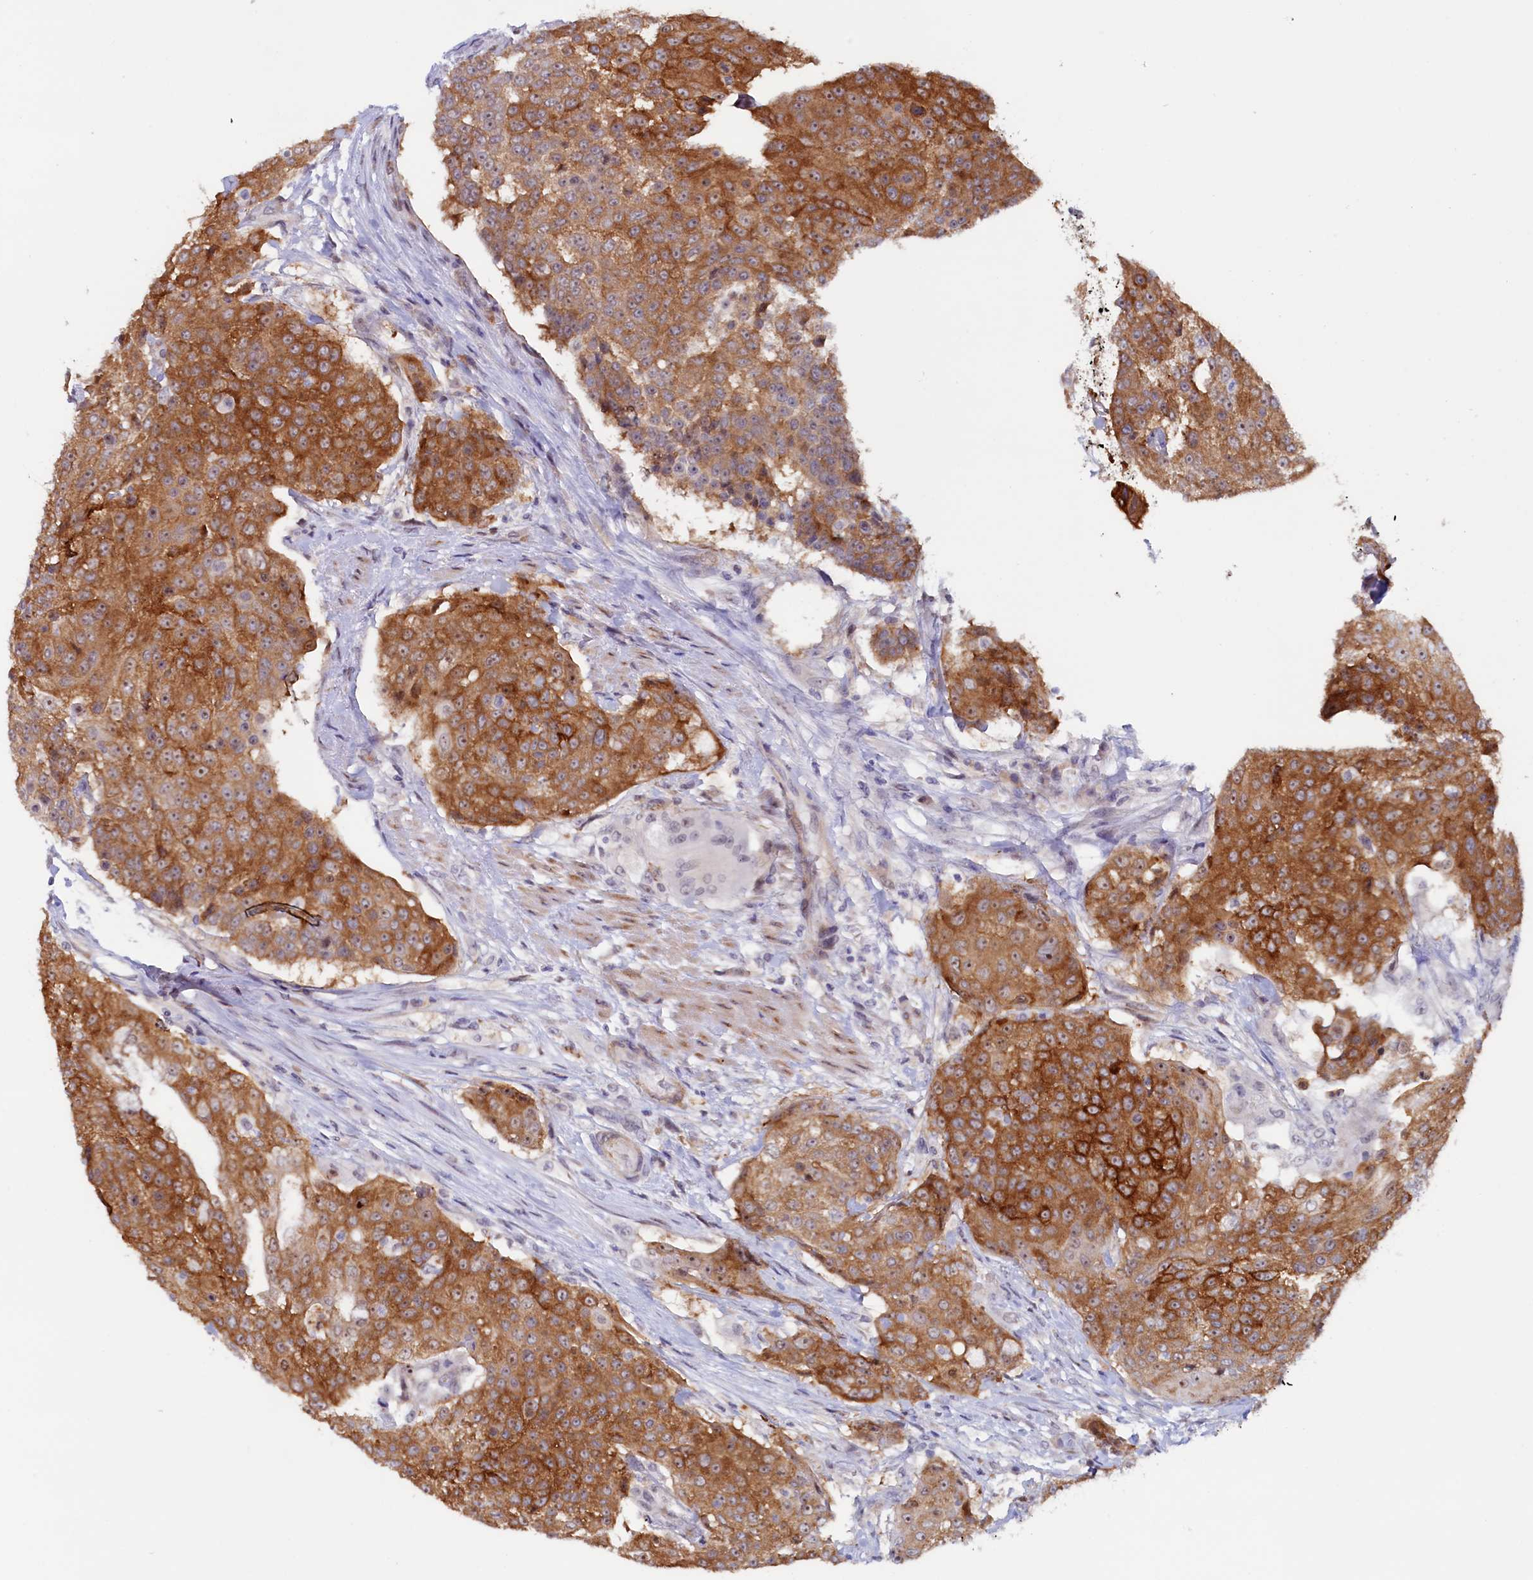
{"staining": {"intensity": "strong", "quantity": ">75%", "location": "cytoplasmic/membranous,nuclear"}, "tissue": "urothelial cancer", "cell_type": "Tumor cells", "image_type": "cancer", "snomed": [{"axis": "morphology", "description": "Urothelial carcinoma, High grade"}, {"axis": "topography", "description": "Urinary bladder"}], "caption": "Immunohistochemistry (DAB) staining of urothelial carcinoma (high-grade) exhibits strong cytoplasmic/membranous and nuclear protein staining in about >75% of tumor cells.", "gene": "PACSIN3", "patient": {"sex": "female", "age": 63}}